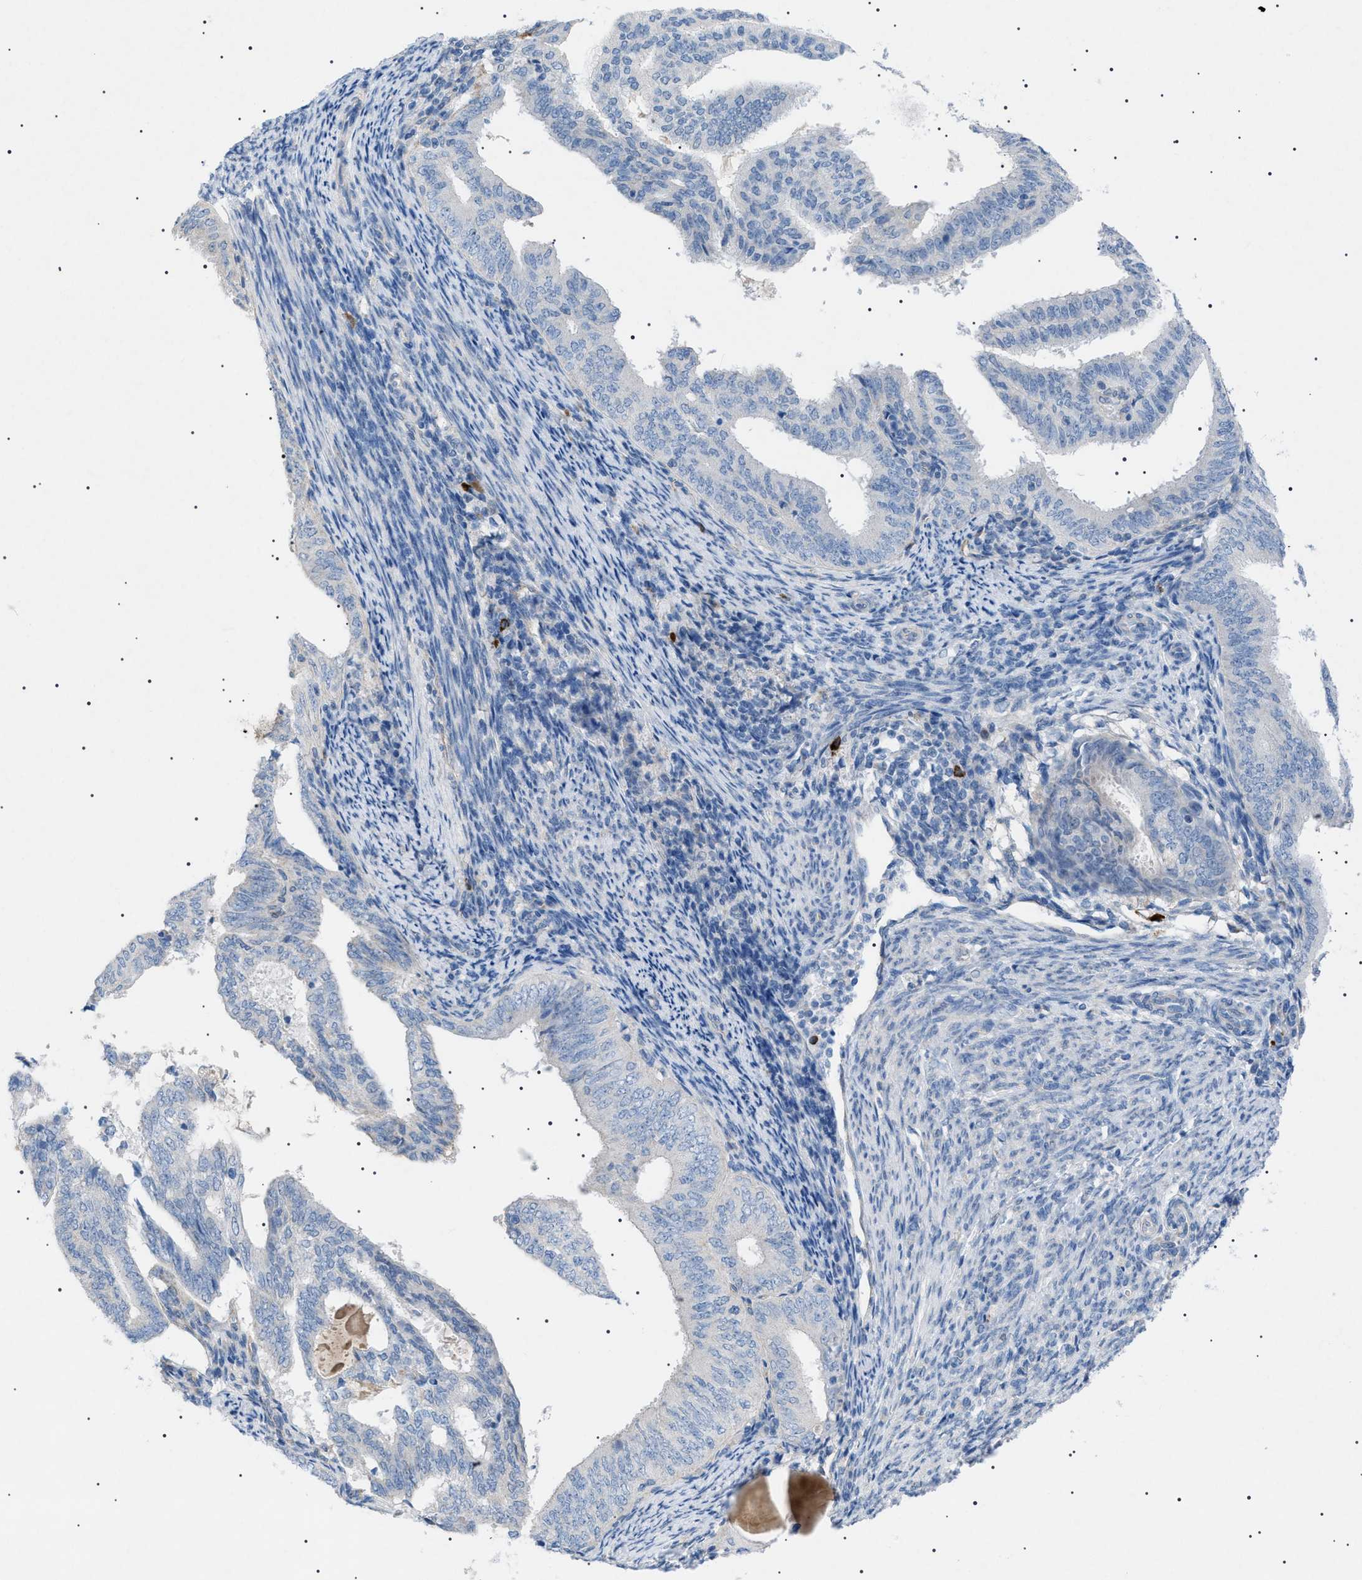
{"staining": {"intensity": "negative", "quantity": "none", "location": "none"}, "tissue": "endometrial cancer", "cell_type": "Tumor cells", "image_type": "cancer", "snomed": [{"axis": "morphology", "description": "Adenocarcinoma, NOS"}, {"axis": "topography", "description": "Endometrium"}], "caption": "Photomicrograph shows no protein expression in tumor cells of endometrial adenocarcinoma tissue.", "gene": "ADAMTS1", "patient": {"sex": "female", "age": 58}}